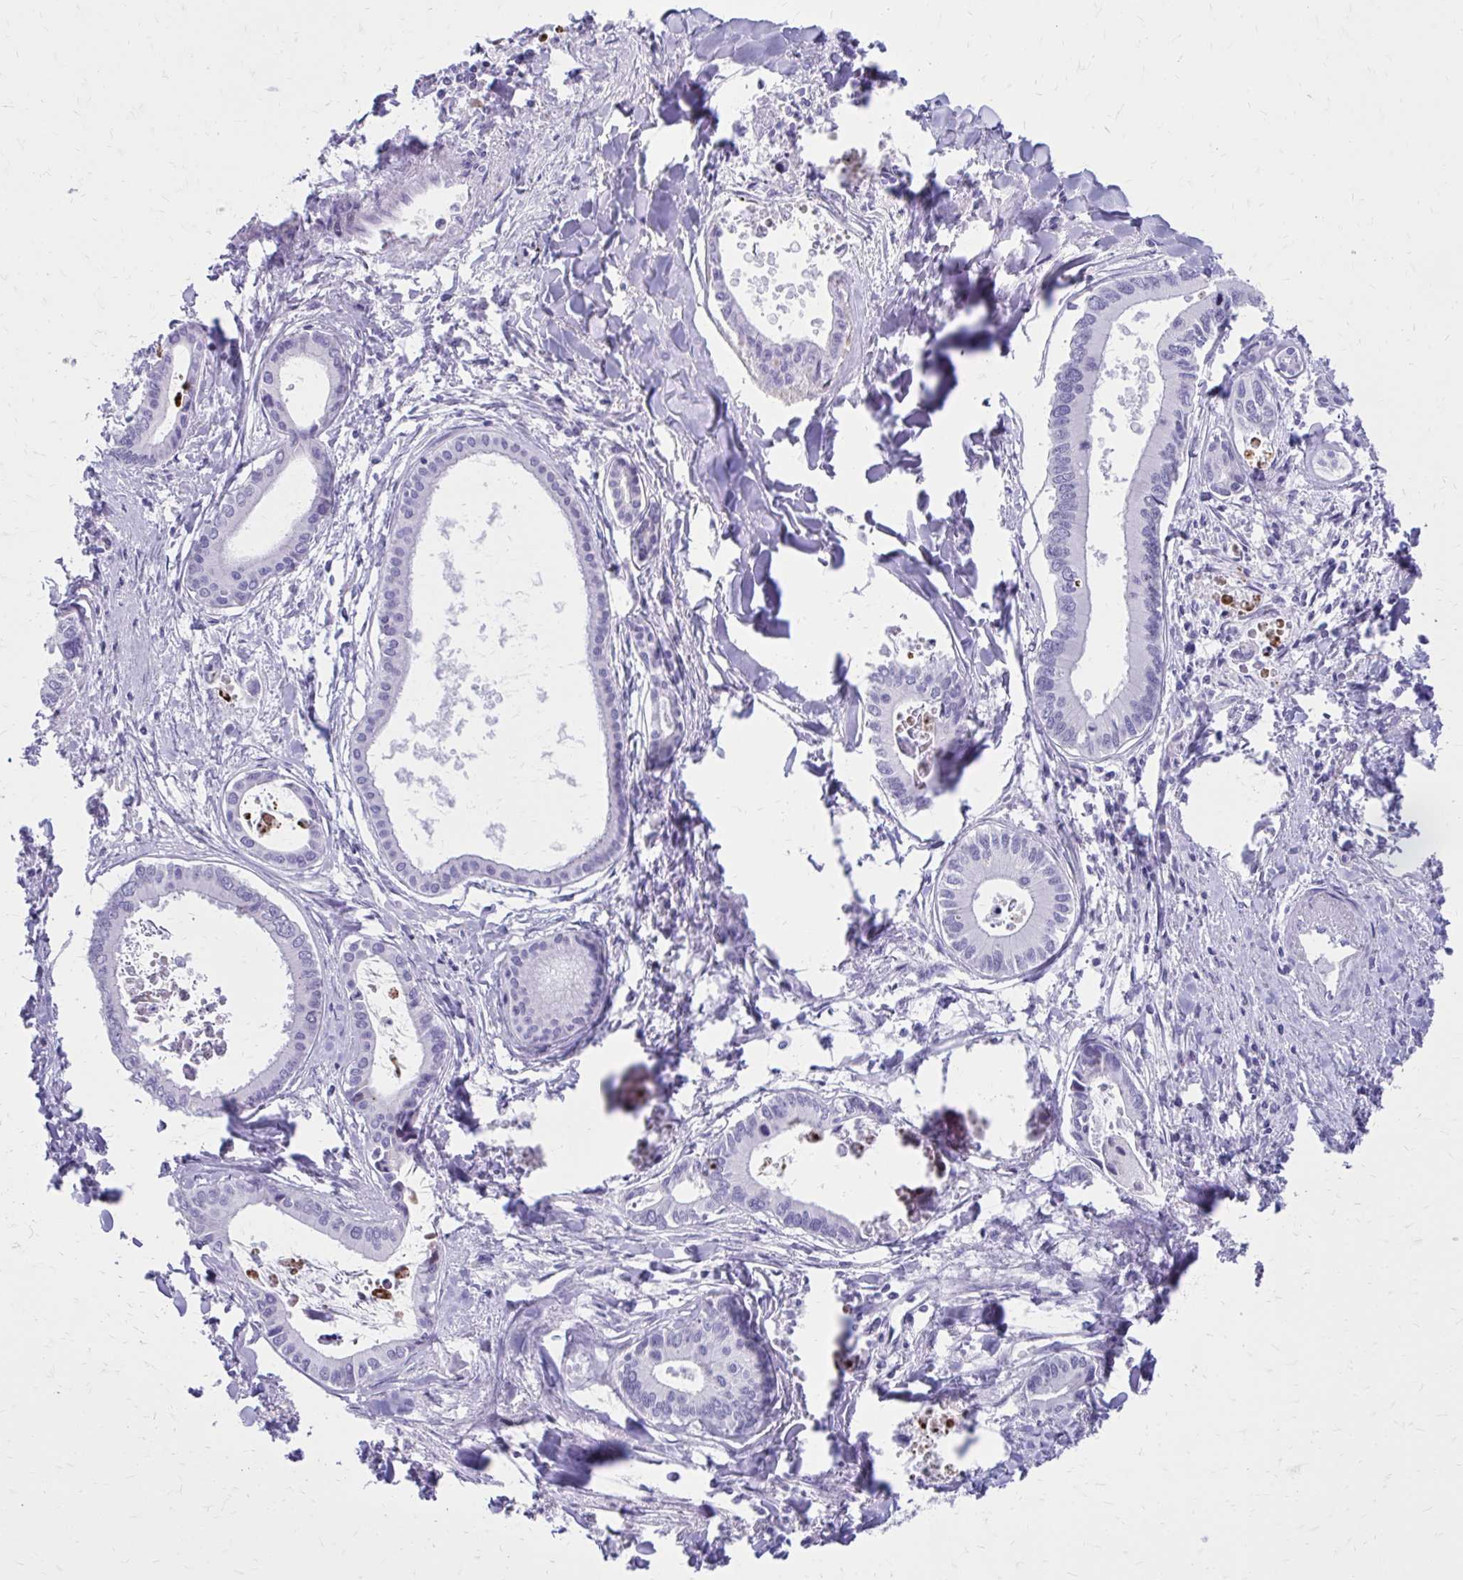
{"staining": {"intensity": "negative", "quantity": "none", "location": "none"}, "tissue": "liver cancer", "cell_type": "Tumor cells", "image_type": "cancer", "snomed": [{"axis": "morphology", "description": "Cholangiocarcinoma"}, {"axis": "topography", "description": "Liver"}], "caption": "Tumor cells show no significant protein staining in liver cancer.", "gene": "LCN15", "patient": {"sex": "male", "age": 66}}